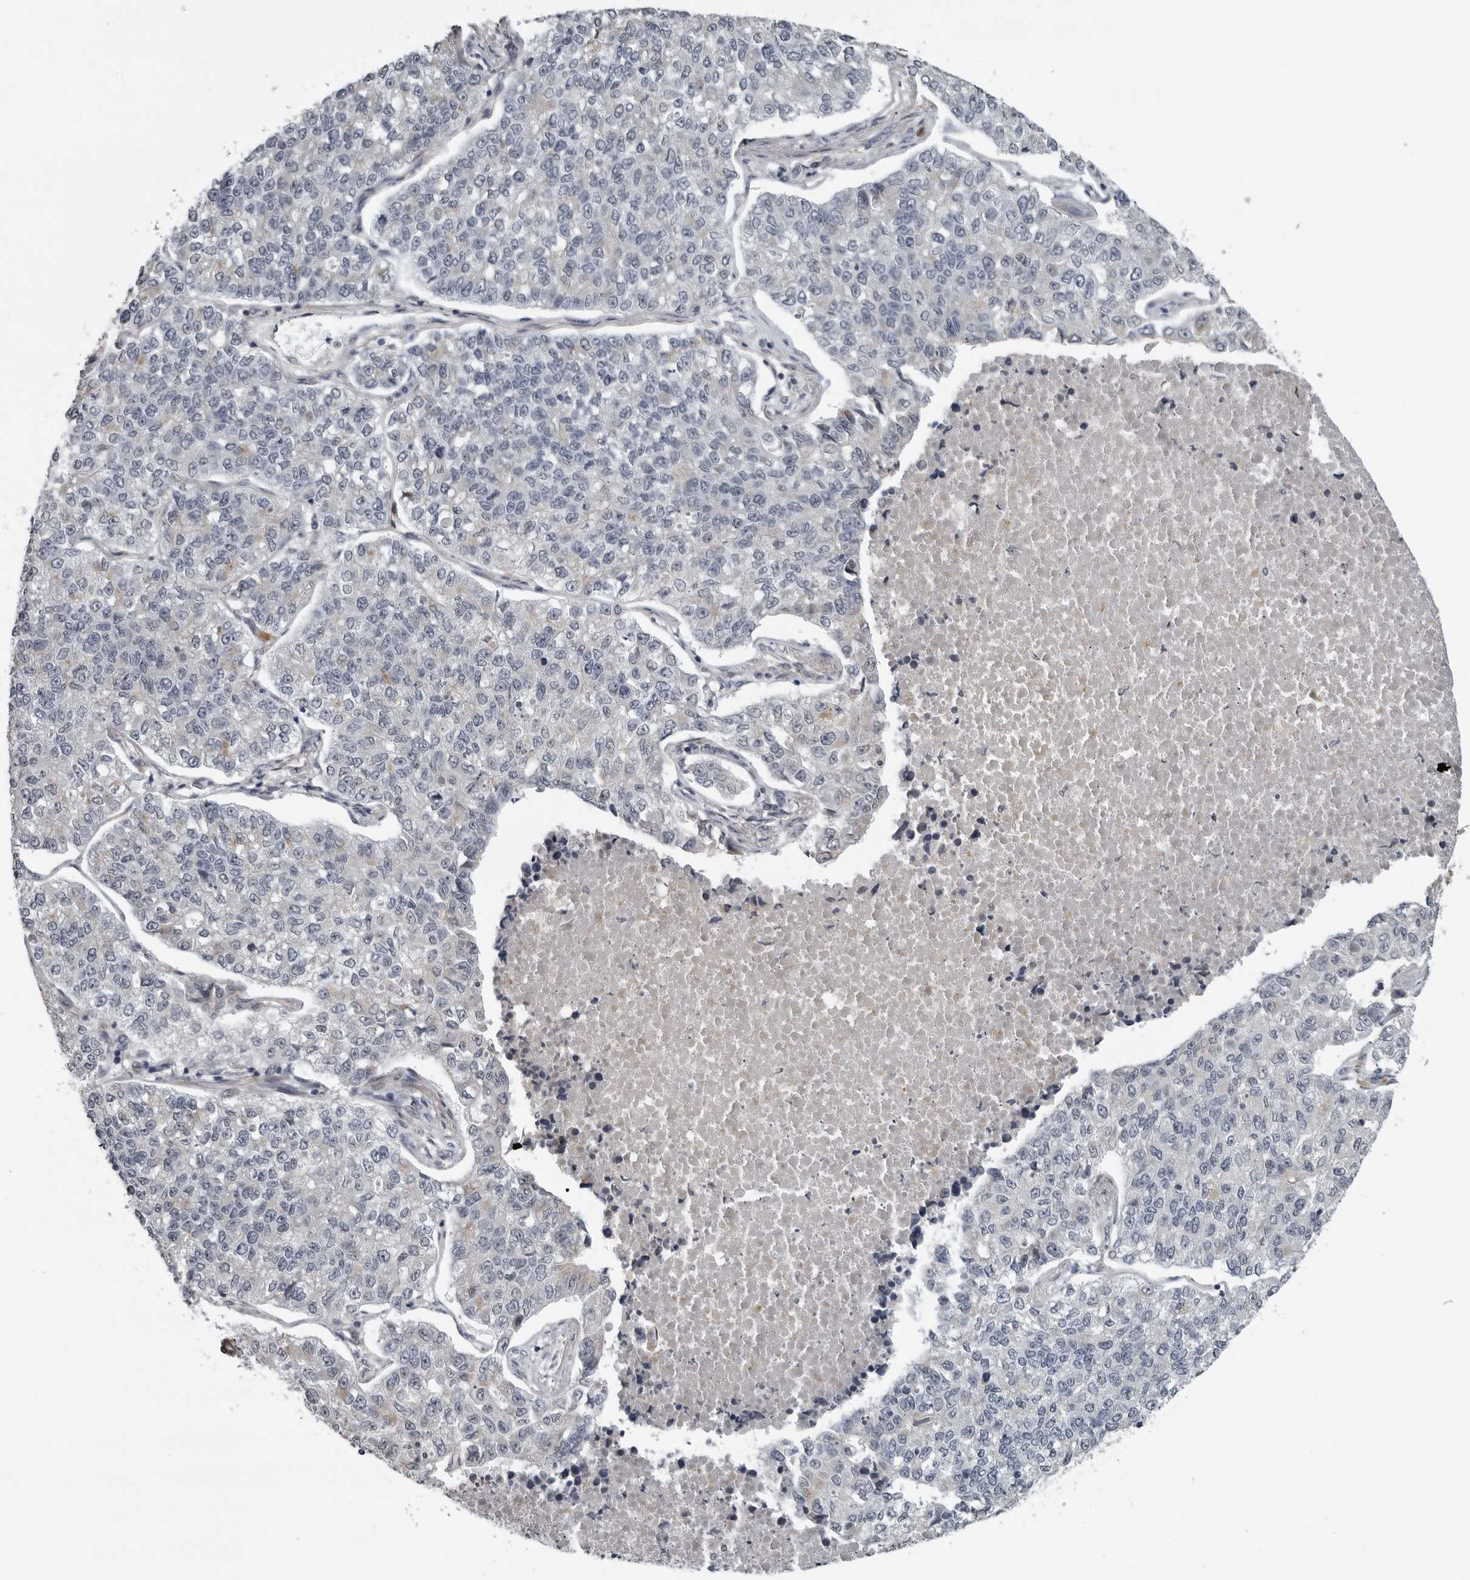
{"staining": {"intensity": "negative", "quantity": "none", "location": "none"}, "tissue": "lung cancer", "cell_type": "Tumor cells", "image_type": "cancer", "snomed": [{"axis": "morphology", "description": "Adenocarcinoma, NOS"}, {"axis": "topography", "description": "Lung"}], "caption": "Lung adenocarcinoma was stained to show a protein in brown. There is no significant expression in tumor cells.", "gene": "PRRX2", "patient": {"sex": "male", "age": 49}}